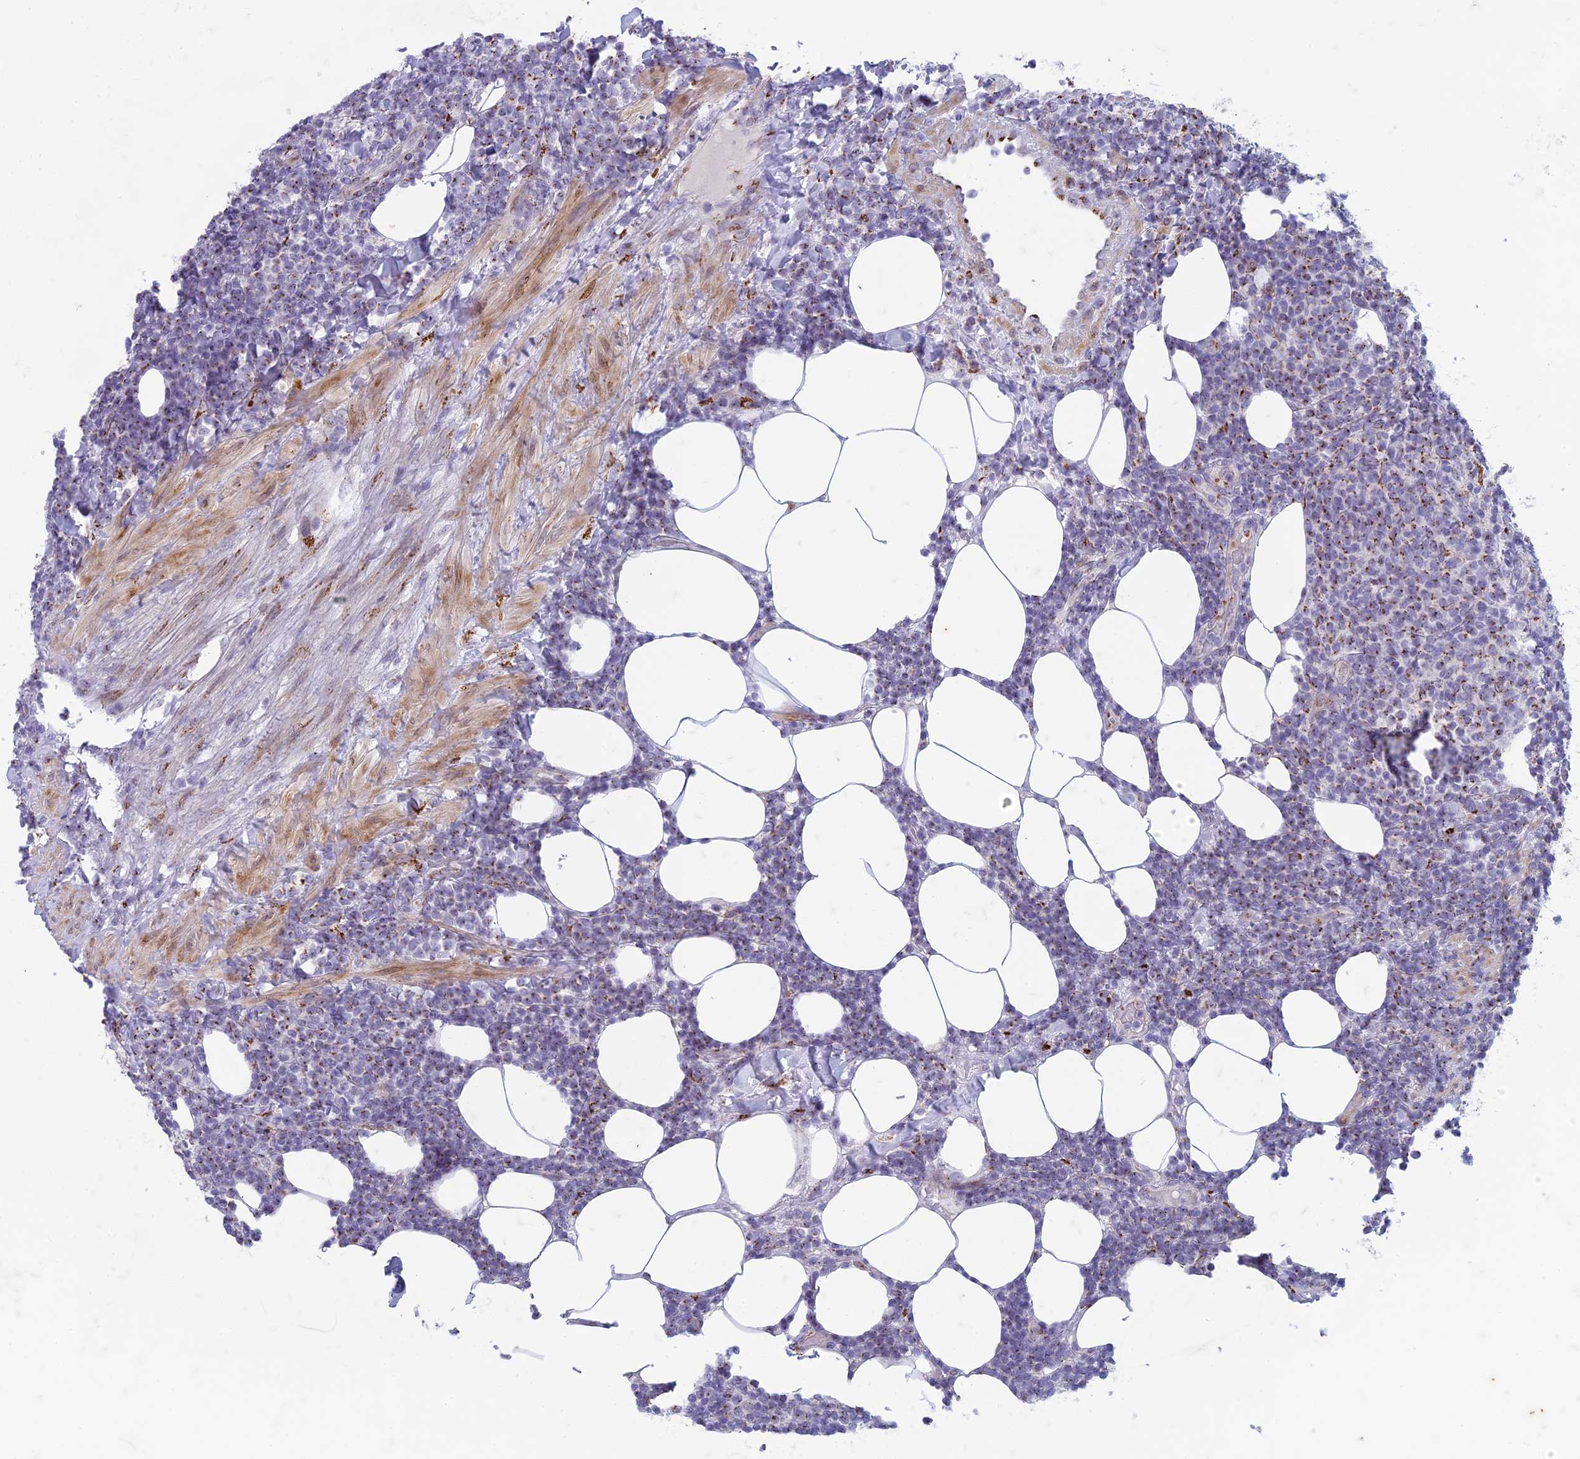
{"staining": {"intensity": "moderate", "quantity": "<25%", "location": "cytoplasmic/membranous"}, "tissue": "lymphoma", "cell_type": "Tumor cells", "image_type": "cancer", "snomed": [{"axis": "morphology", "description": "Malignant lymphoma, non-Hodgkin's type, Low grade"}, {"axis": "topography", "description": "Lymph node"}], "caption": "Protein analysis of malignant lymphoma, non-Hodgkin's type (low-grade) tissue reveals moderate cytoplasmic/membranous expression in about <25% of tumor cells.", "gene": "FAM3C", "patient": {"sex": "male", "age": 66}}